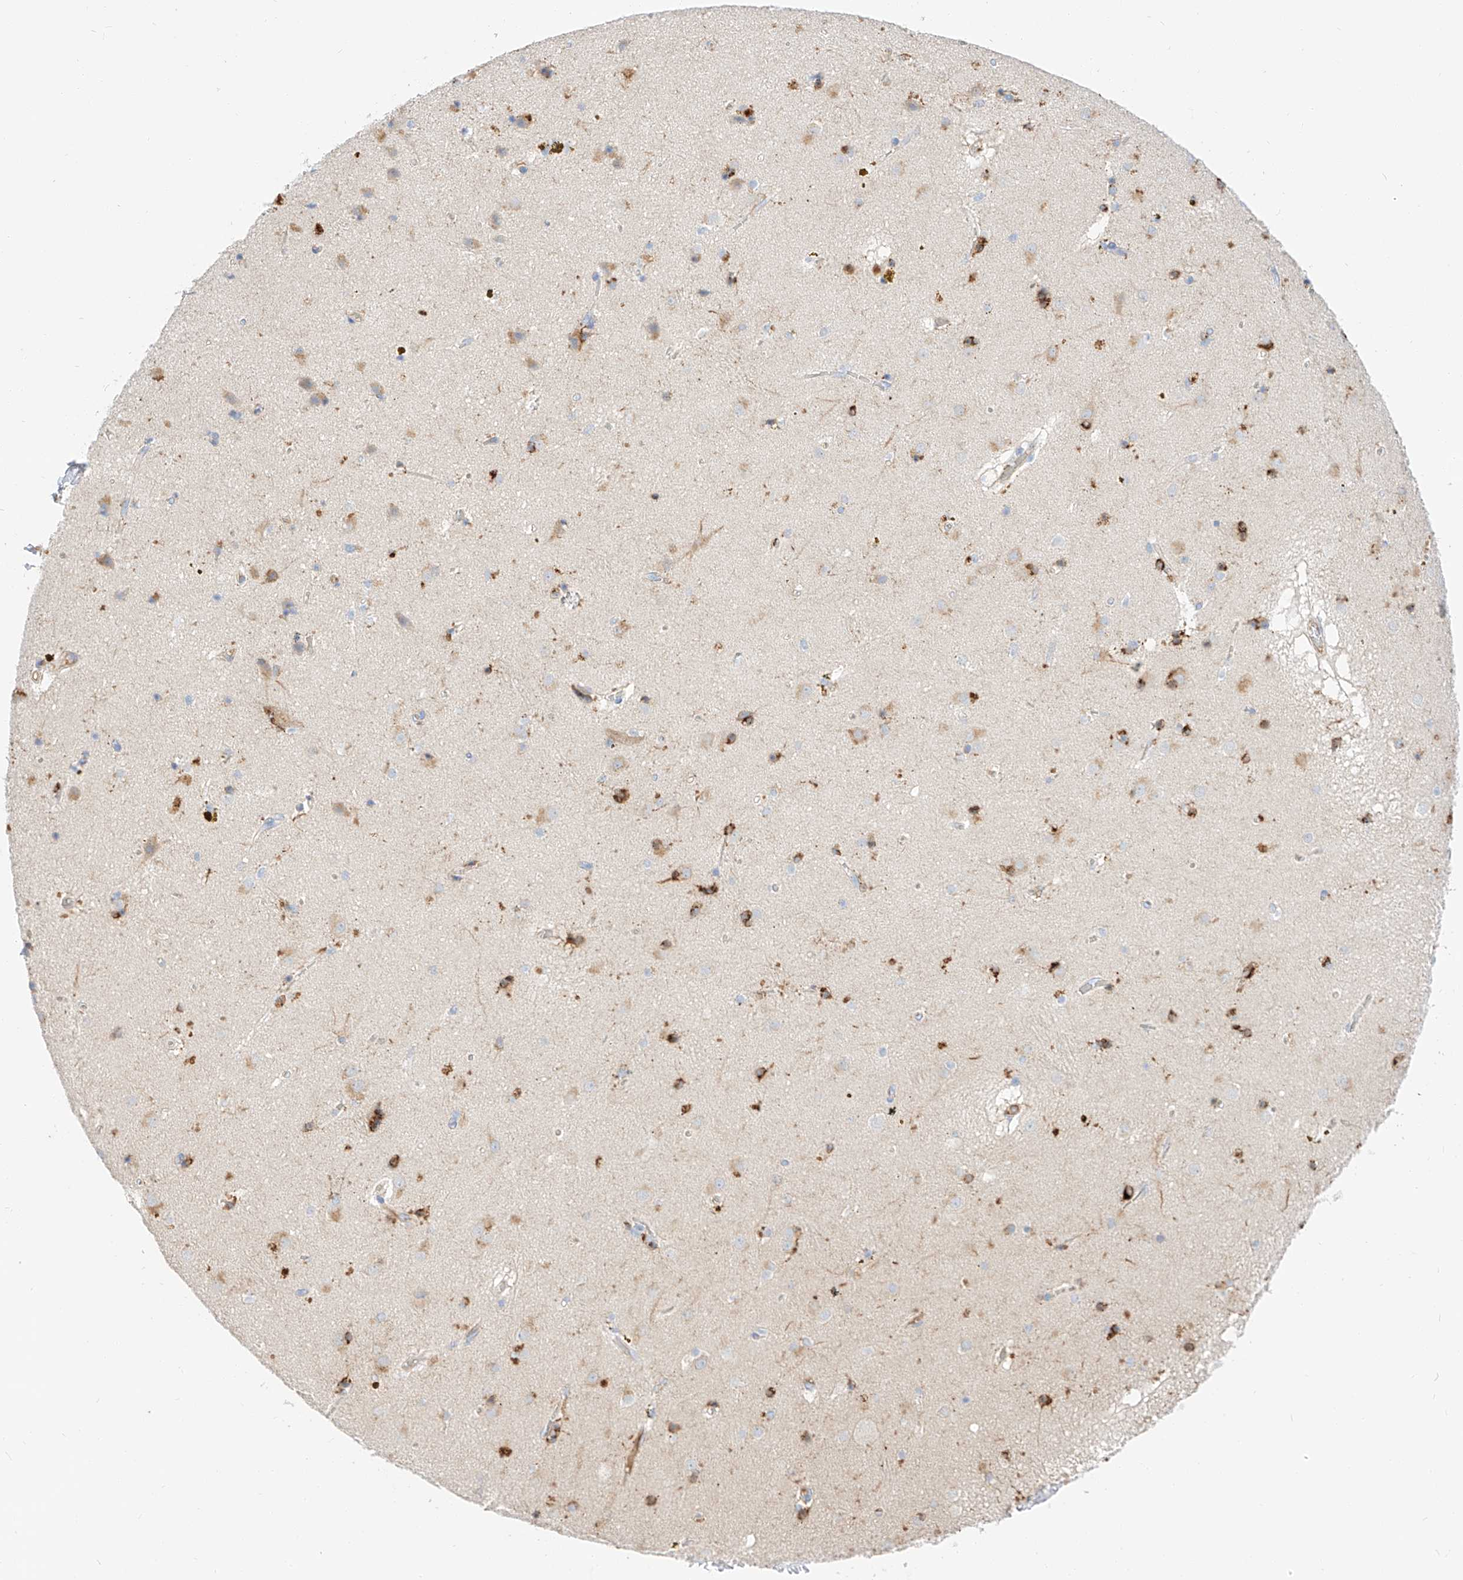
{"staining": {"intensity": "moderate", "quantity": ">75%", "location": "cytoplasmic/membranous"}, "tissue": "caudate", "cell_type": "Glial cells", "image_type": "normal", "snomed": [{"axis": "morphology", "description": "Normal tissue, NOS"}, {"axis": "topography", "description": "Lateral ventricle wall"}], "caption": "Immunohistochemical staining of unremarkable caudate exhibits >75% levels of moderate cytoplasmic/membranous protein expression in approximately >75% of glial cells. (DAB IHC, brown staining for protein, blue staining for nuclei).", "gene": "MAP7", "patient": {"sex": "male", "age": 70}}